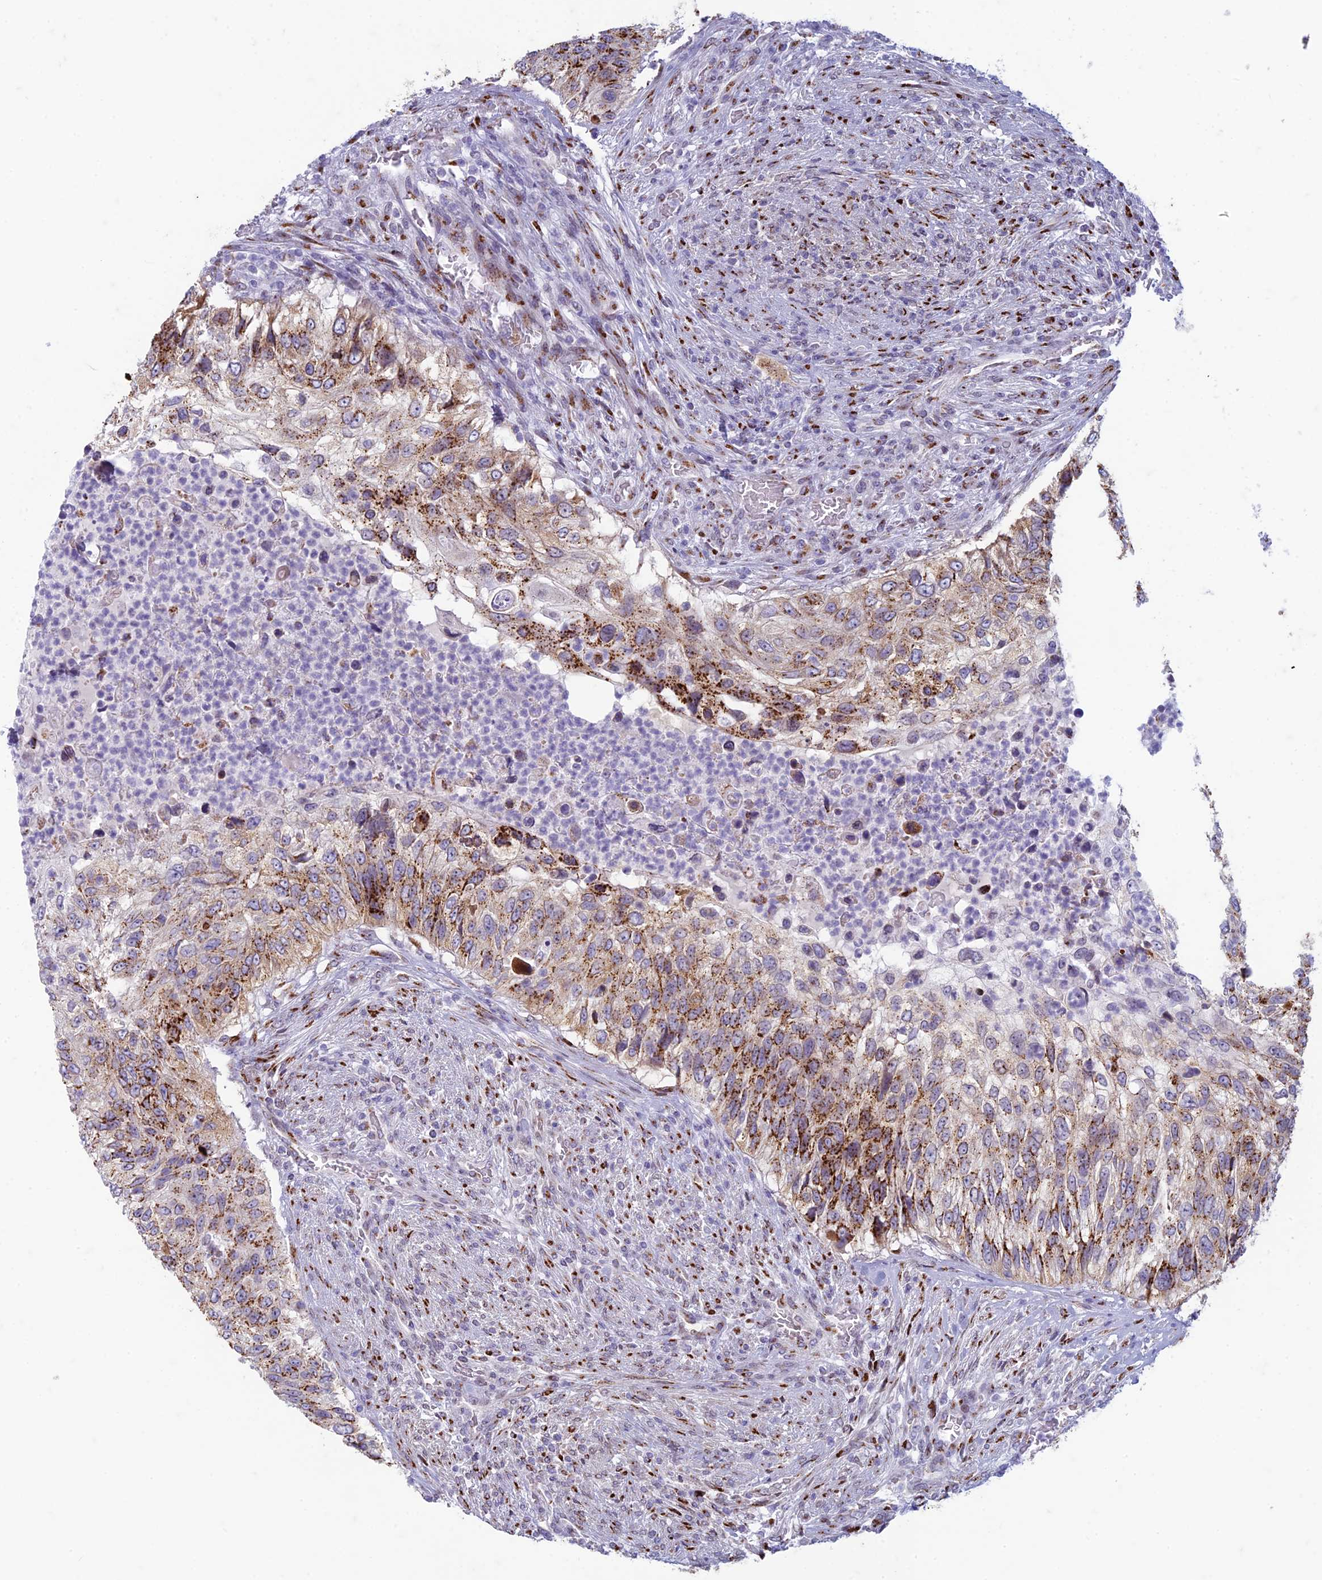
{"staining": {"intensity": "strong", "quantity": ">75%", "location": "cytoplasmic/membranous"}, "tissue": "urothelial cancer", "cell_type": "Tumor cells", "image_type": "cancer", "snomed": [{"axis": "morphology", "description": "Urothelial carcinoma, High grade"}, {"axis": "topography", "description": "Urinary bladder"}], "caption": "This histopathology image exhibits immunohistochemistry (IHC) staining of urothelial cancer, with high strong cytoplasmic/membranous staining in approximately >75% of tumor cells.", "gene": "FAM3C", "patient": {"sex": "female", "age": 60}}